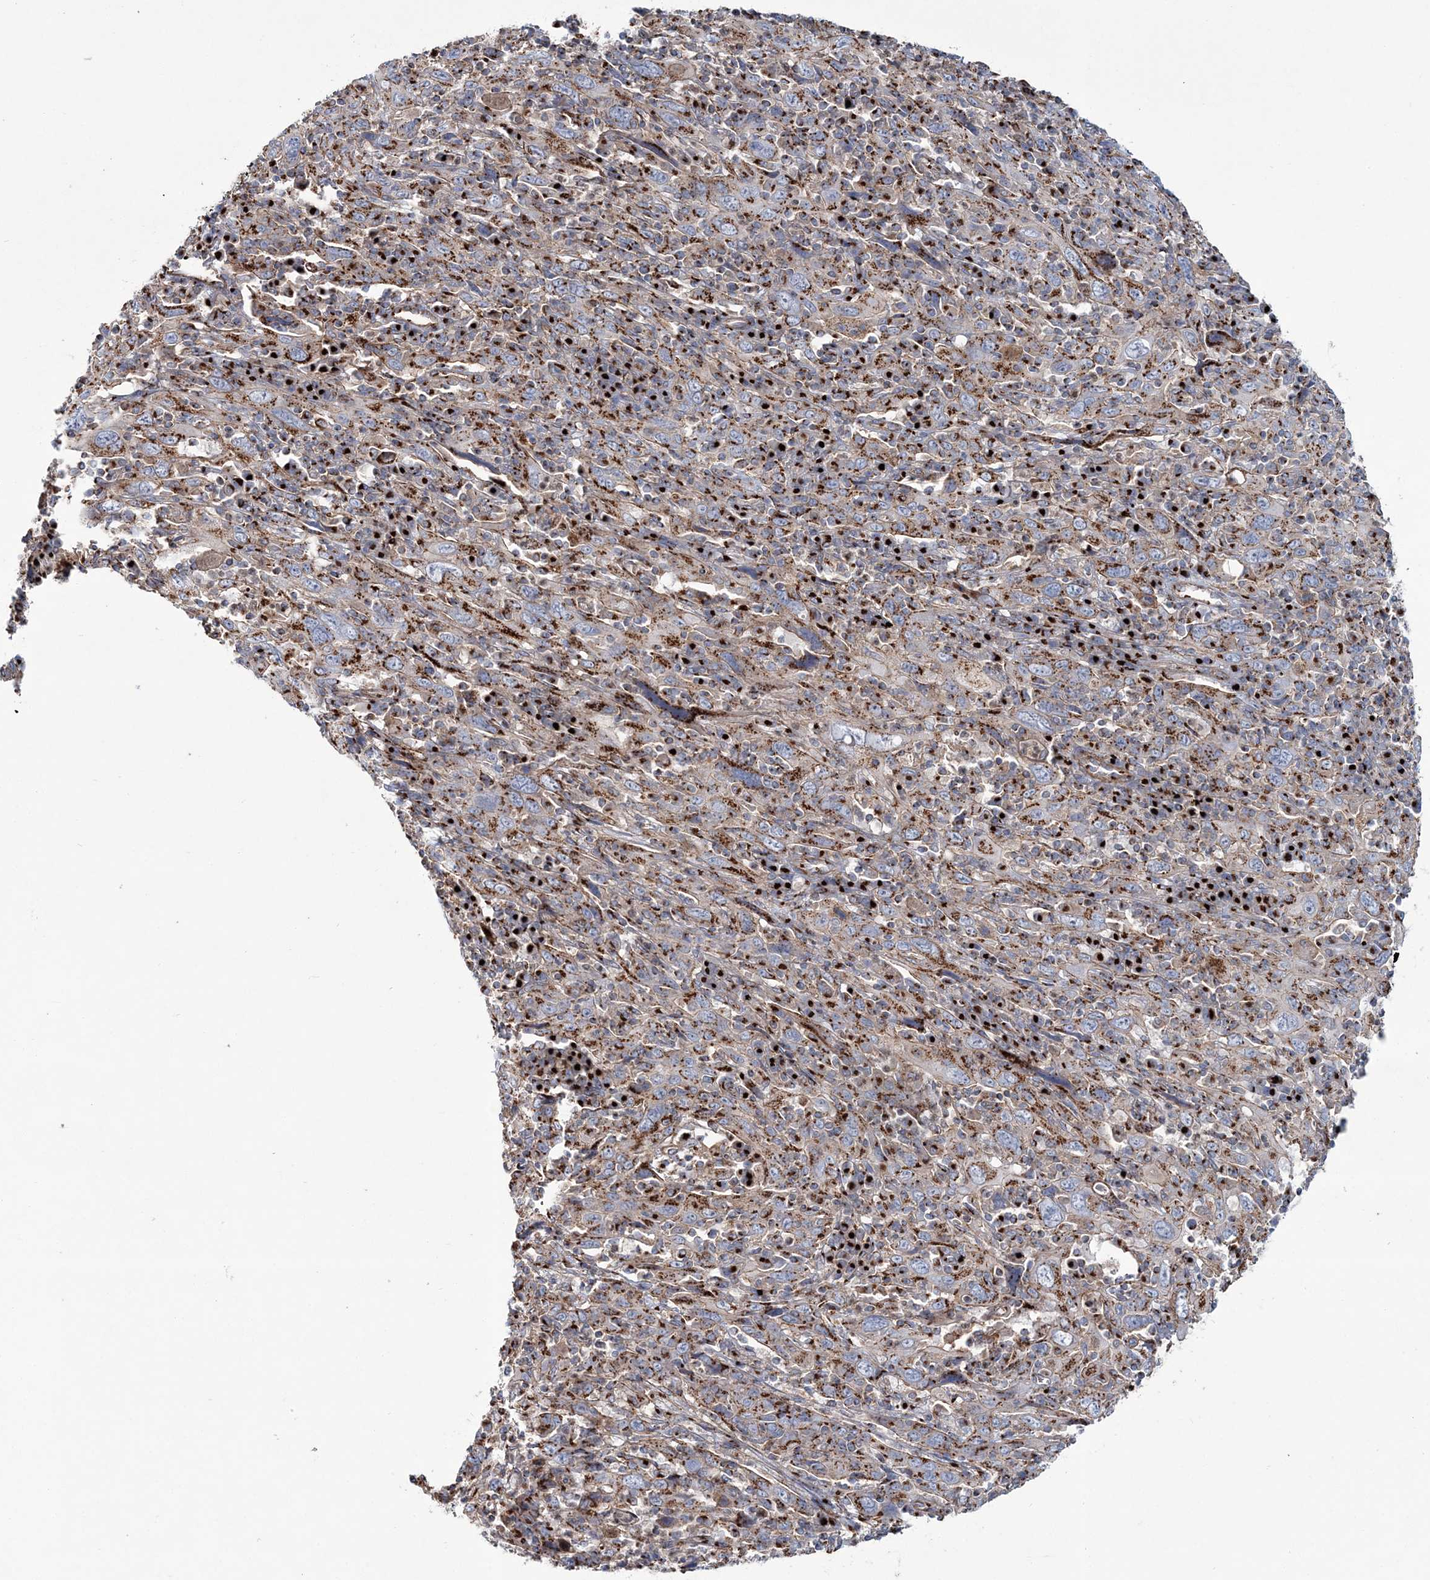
{"staining": {"intensity": "moderate", "quantity": ">75%", "location": "cytoplasmic/membranous"}, "tissue": "cervical cancer", "cell_type": "Tumor cells", "image_type": "cancer", "snomed": [{"axis": "morphology", "description": "Squamous cell carcinoma, NOS"}, {"axis": "topography", "description": "Cervix"}], "caption": "Protein analysis of cervical cancer (squamous cell carcinoma) tissue displays moderate cytoplasmic/membranous positivity in about >75% of tumor cells.", "gene": "MAN1A2", "patient": {"sex": "female", "age": 46}}